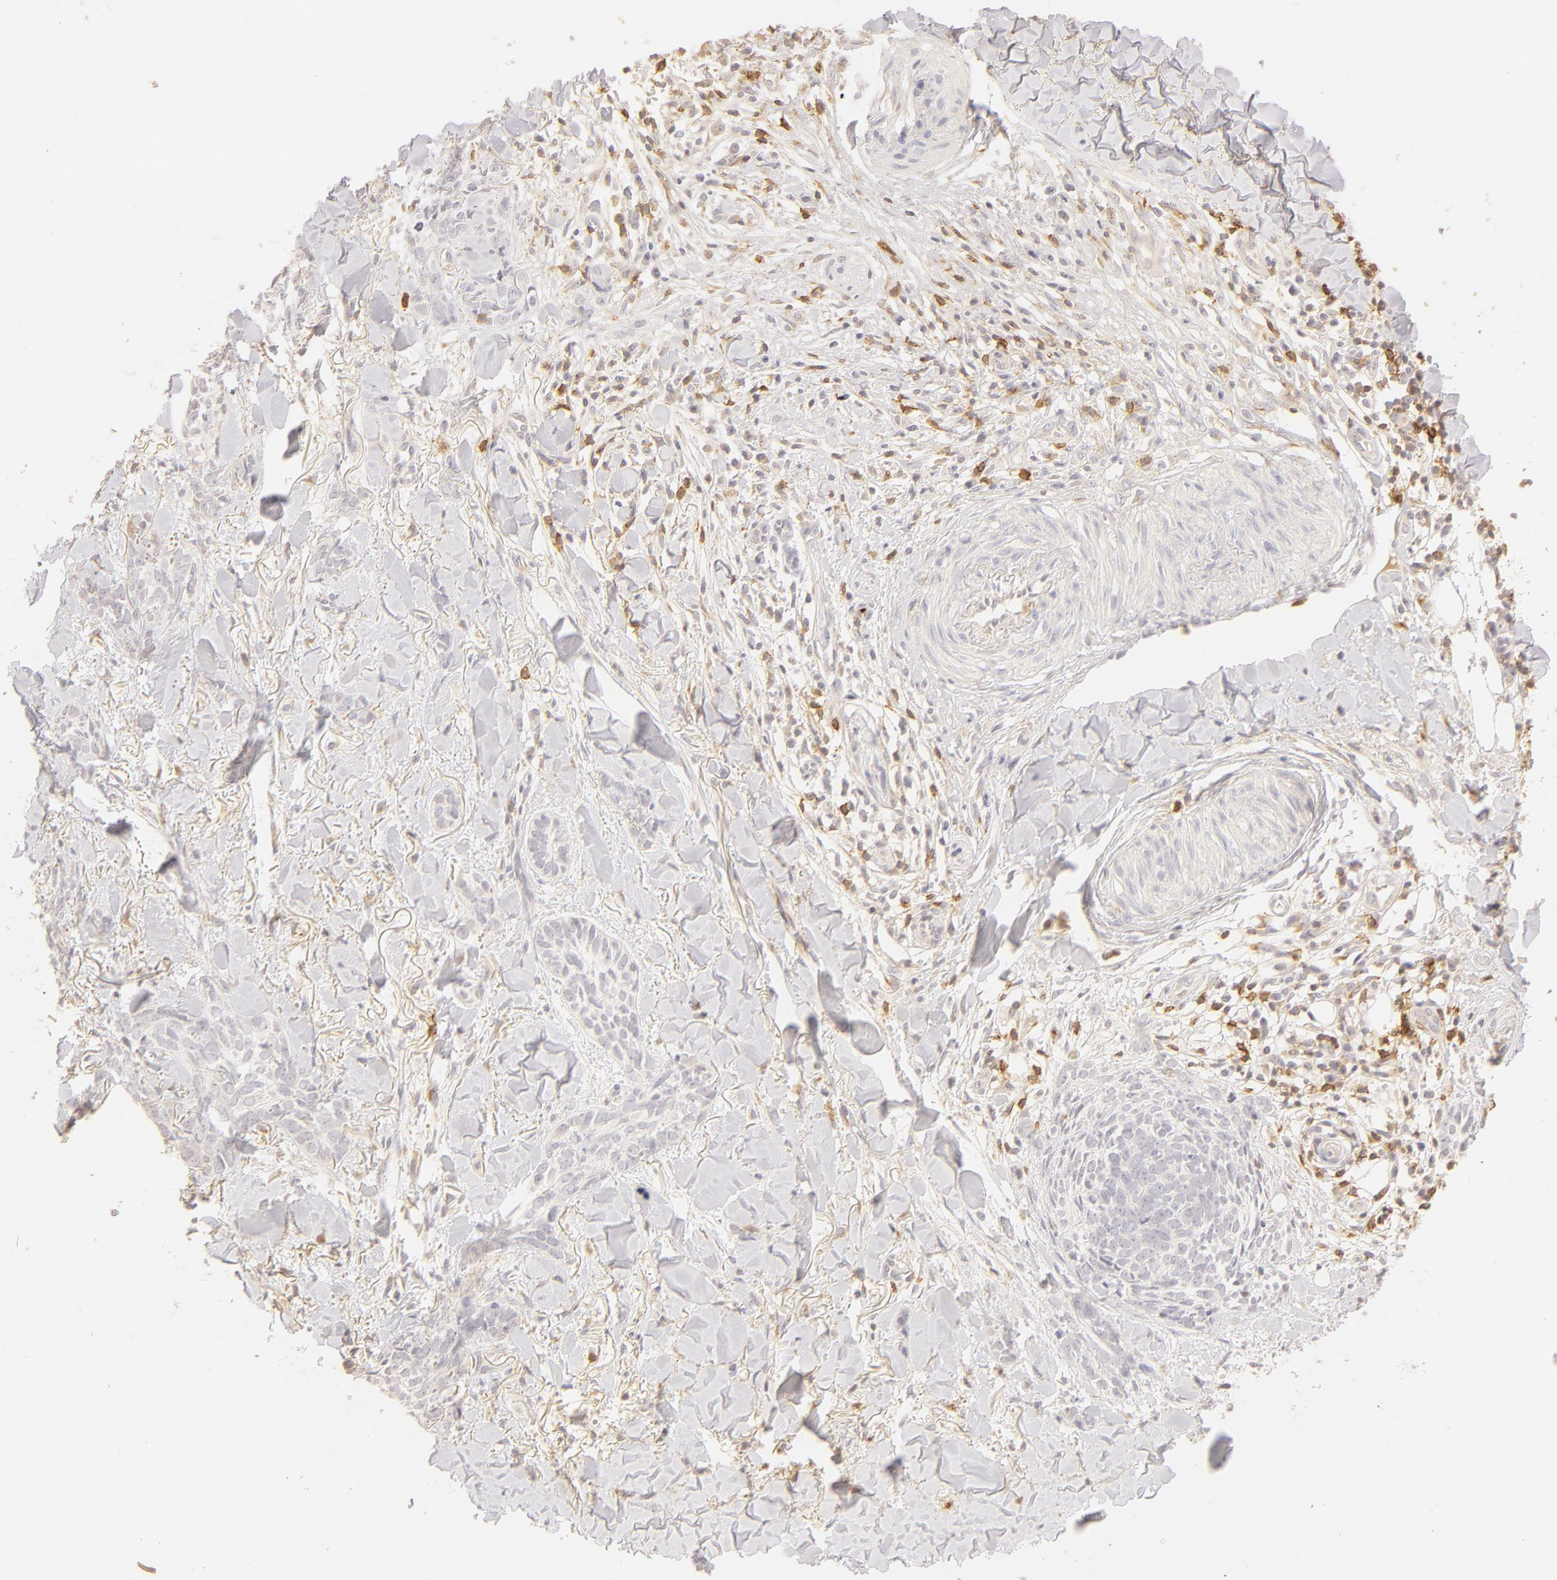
{"staining": {"intensity": "negative", "quantity": "none", "location": "none"}, "tissue": "skin cancer", "cell_type": "Tumor cells", "image_type": "cancer", "snomed": [{"axis": "morphology", "description": "Basal cell carcinoma"}, {"axis": "topography", "description": "Skin"}], "caption": "High power microscopy histopathology image of an immunohistochemistry photomicrograph of skin basal cell carcinoma, revealing no significant positivity in tumor cells.", "gene": "C1R", "patient": {"sex": "female", "age": 81}}